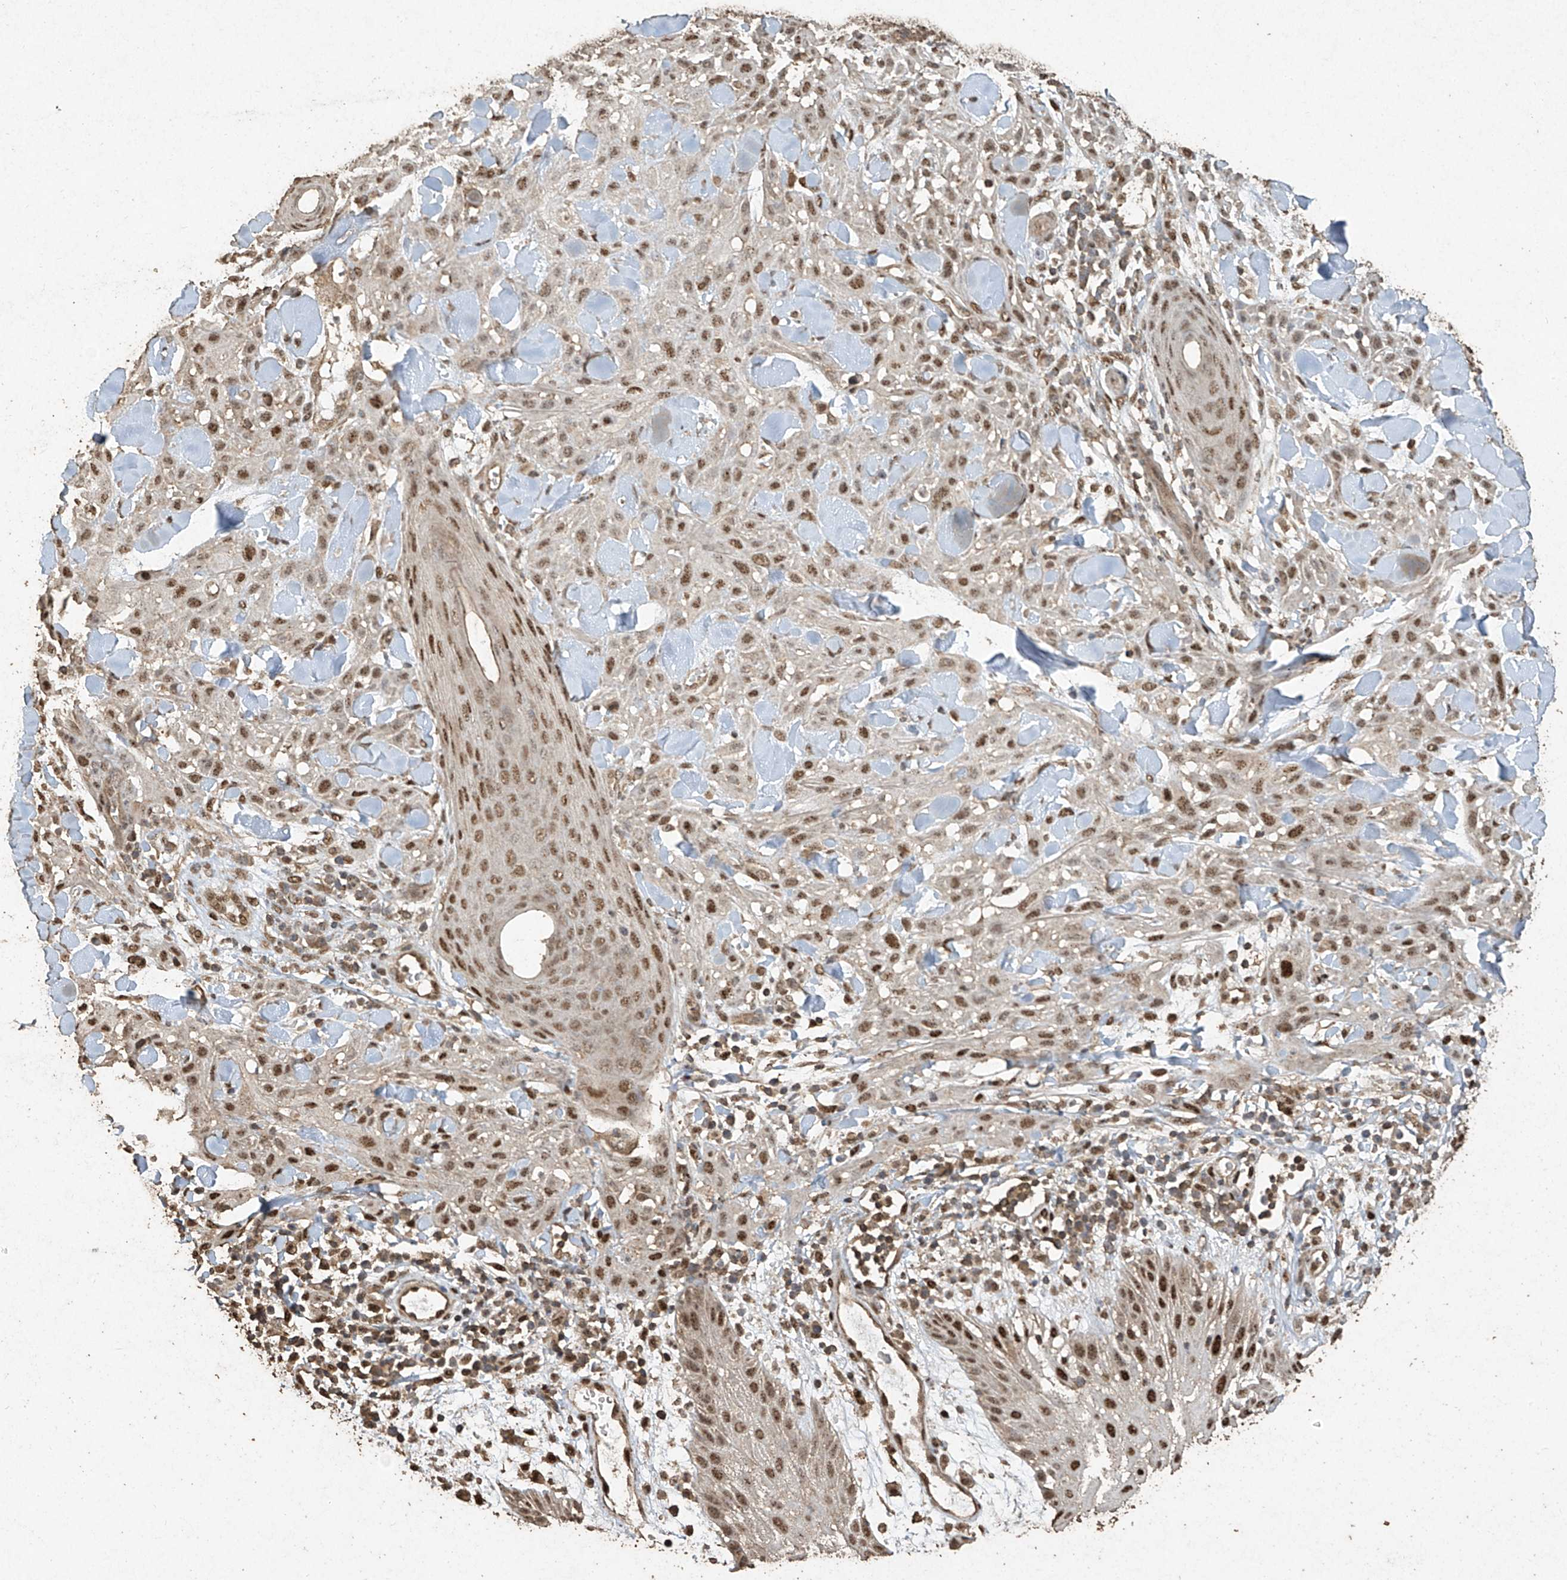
{"staining": {"intensity": "moderate", "quantity": ">75%", "location": "nuclear"}, "tissue": "skin cancer", "cell_type": "Tumor cells", "image_type": "cancer", "snomed": [{"axis": "morphology", "description": "Squamous cell carcinoma, NOS"}, {"axis": "topography", "description": "Skin"}], "caption": "Squamous cell carcinoma (skin) stained with immunohistochemistry (IHC) displays moderate nuclear expression in about >75% of tumor cells. (DAB IHC with brightfield microscopy, high magnification).", "gene": "ERBB3", "patient": {"sex": "male", "age": 24}}